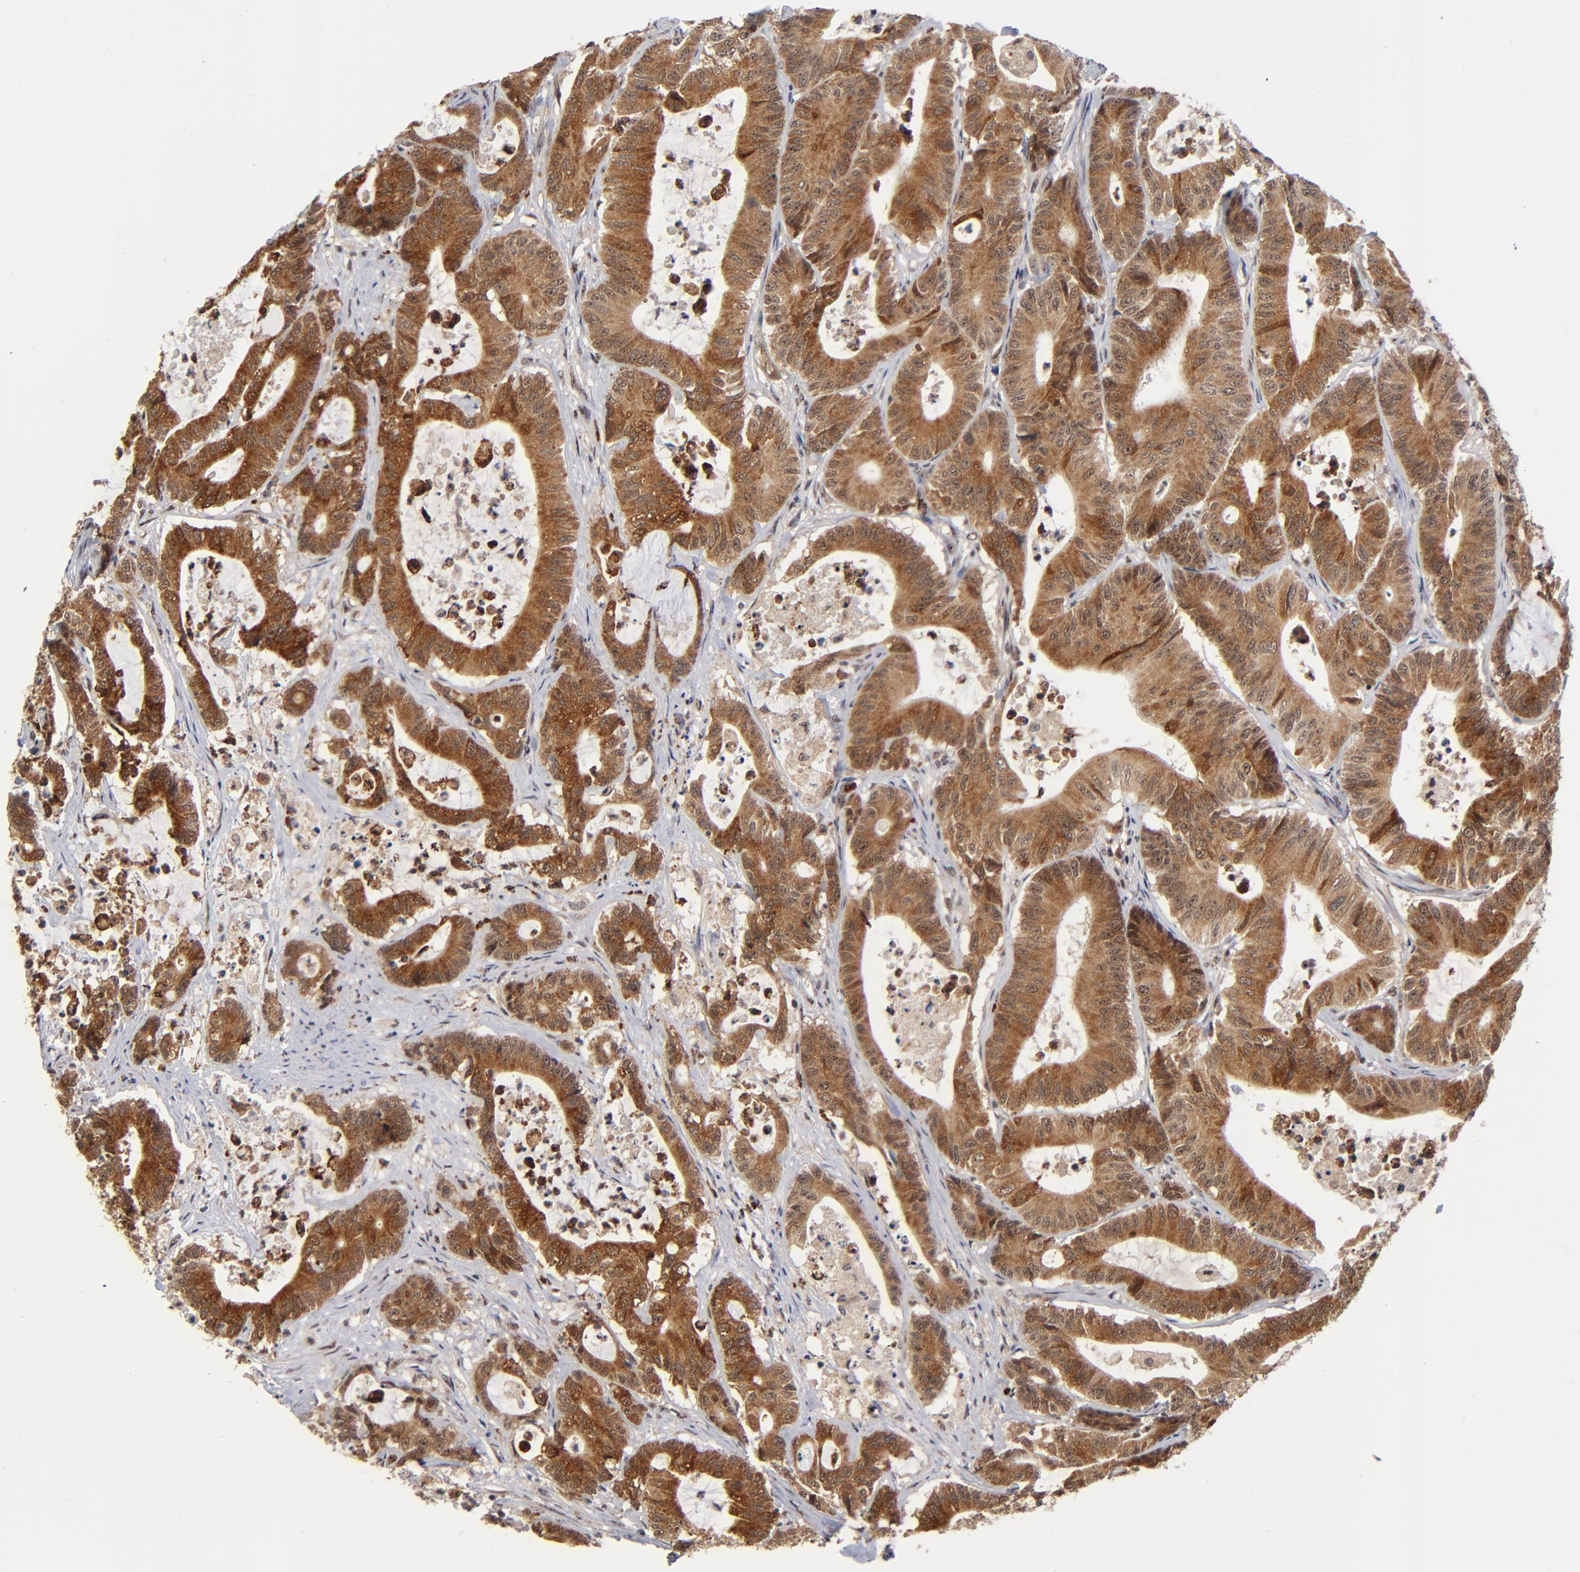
{"staining": {"intensity": "moderate", "quantity": "25%-75%", "location": "cytoplasmic/membranous,nuclear"}, "tissue": "colorectal cancer", "cell_type": "Tumor cells", "image_type": "cancer", "snomed": [{"axis": "morphology", "description": "Adenocarcinoma, NOS"}, {"axis": "topography", "description": "Colon"}], "caption": "A high-resolution photomicrograph shows immunohistochemistry (IHC) staining of colorectal cancer (adenocarcinoma), which shows moderate cytoplasmic/membranous and nuclear positivity in approximately 25%-75% of tumor cells.", "gene": "ZNF419", "patient": {"sex": "female", "age": 84}}